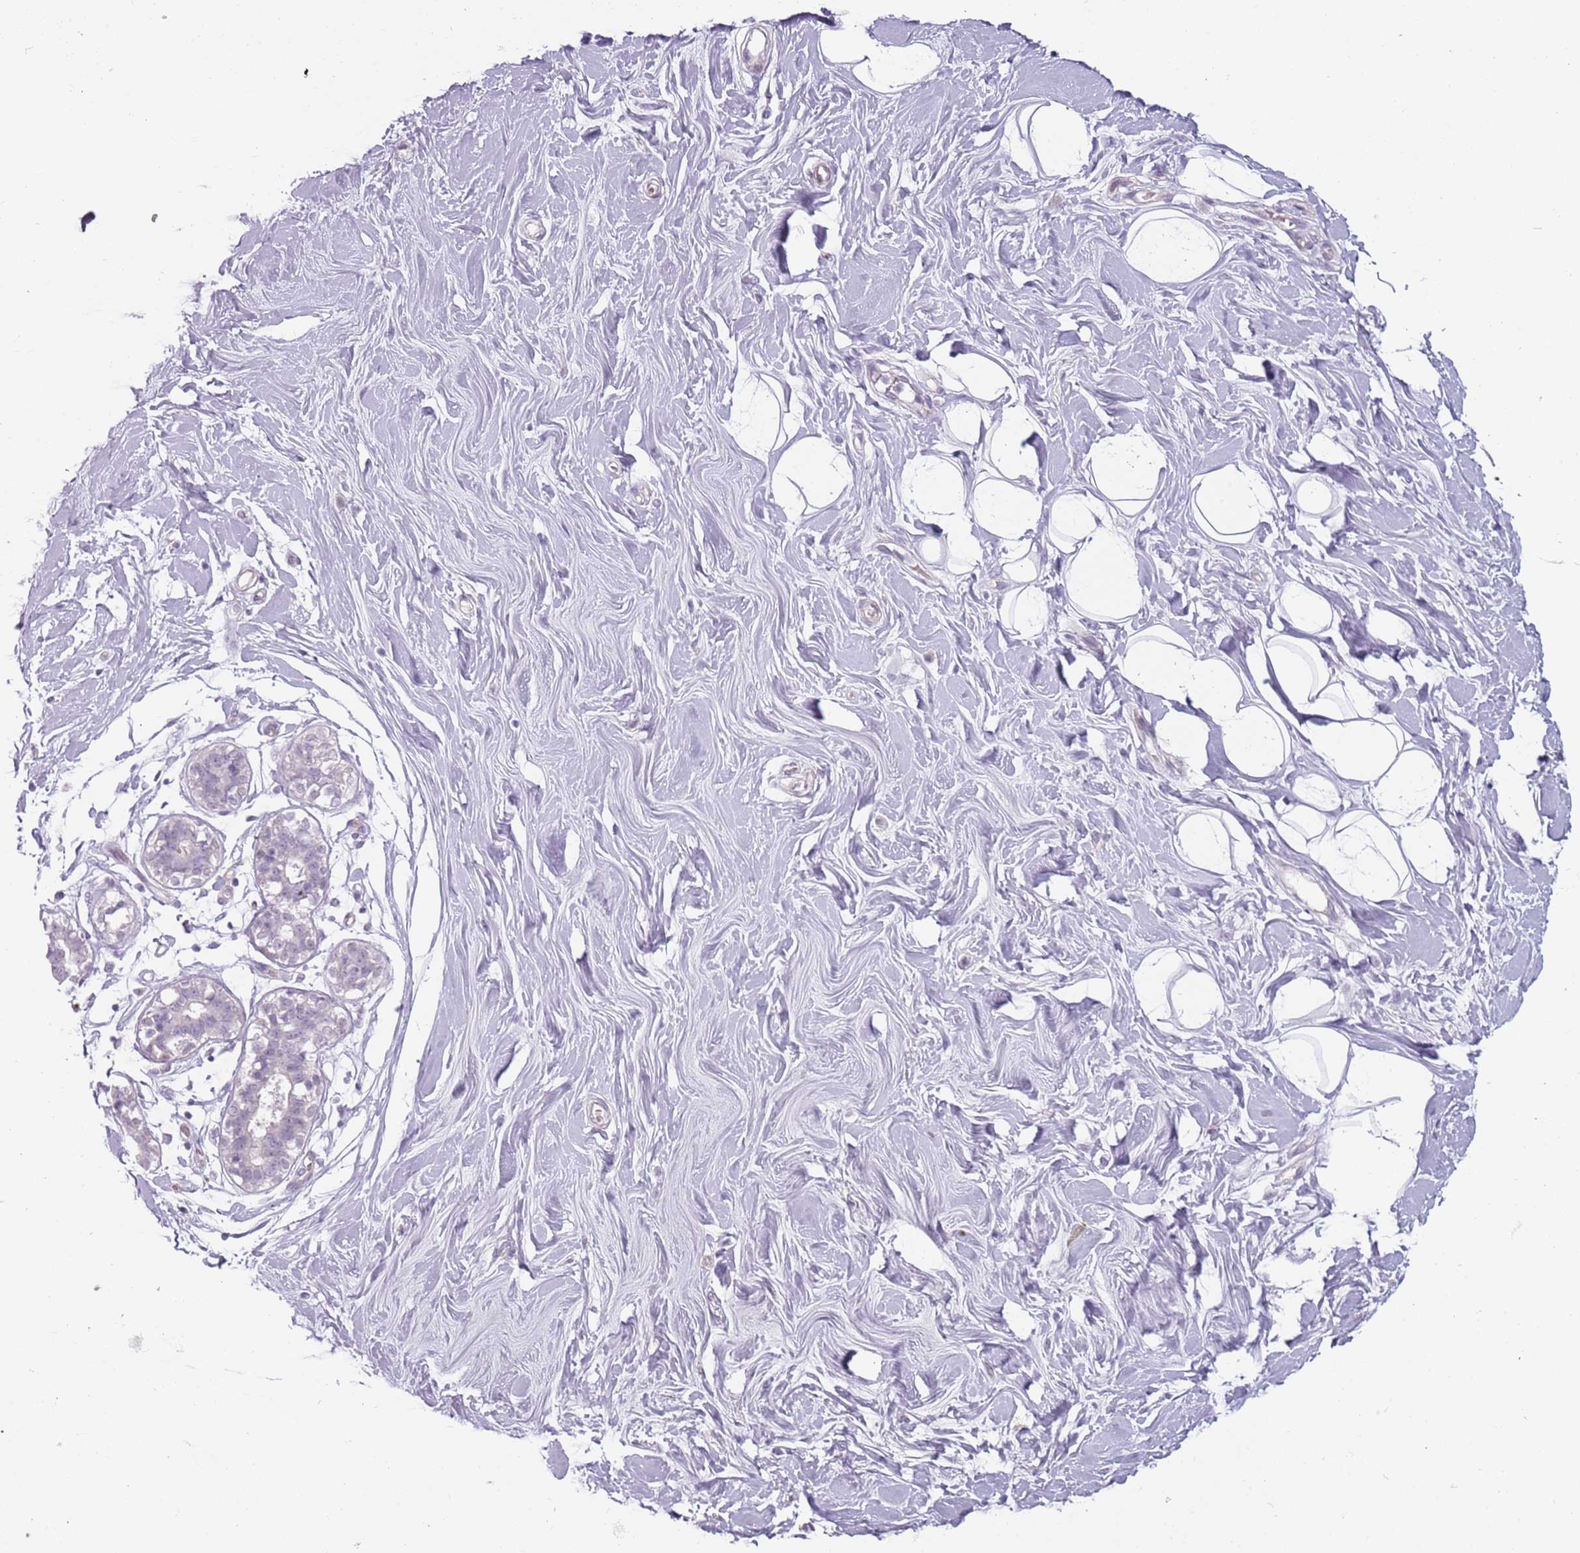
{"staining": {"intensity": "negative", "quantity": "none", "location": "none"}, "tissue": "adipose tissue", "cell_type": "Adipocytes", "image_type": "normal", "snomed": [{"axis": "morphology", "description": "Normal tissue, NOS"}, {"axis": "topography", "description": "Cartilage tissue"}, {"axis": "topography", "description": "Bronchus"}], "caption": "This is a image of immunohistochemistry staining of unremarkable adipose tissue, which shows no positivity in adipocytes.", "gene": "RFX2", "patient": {"sex": "male", "age": 56}}